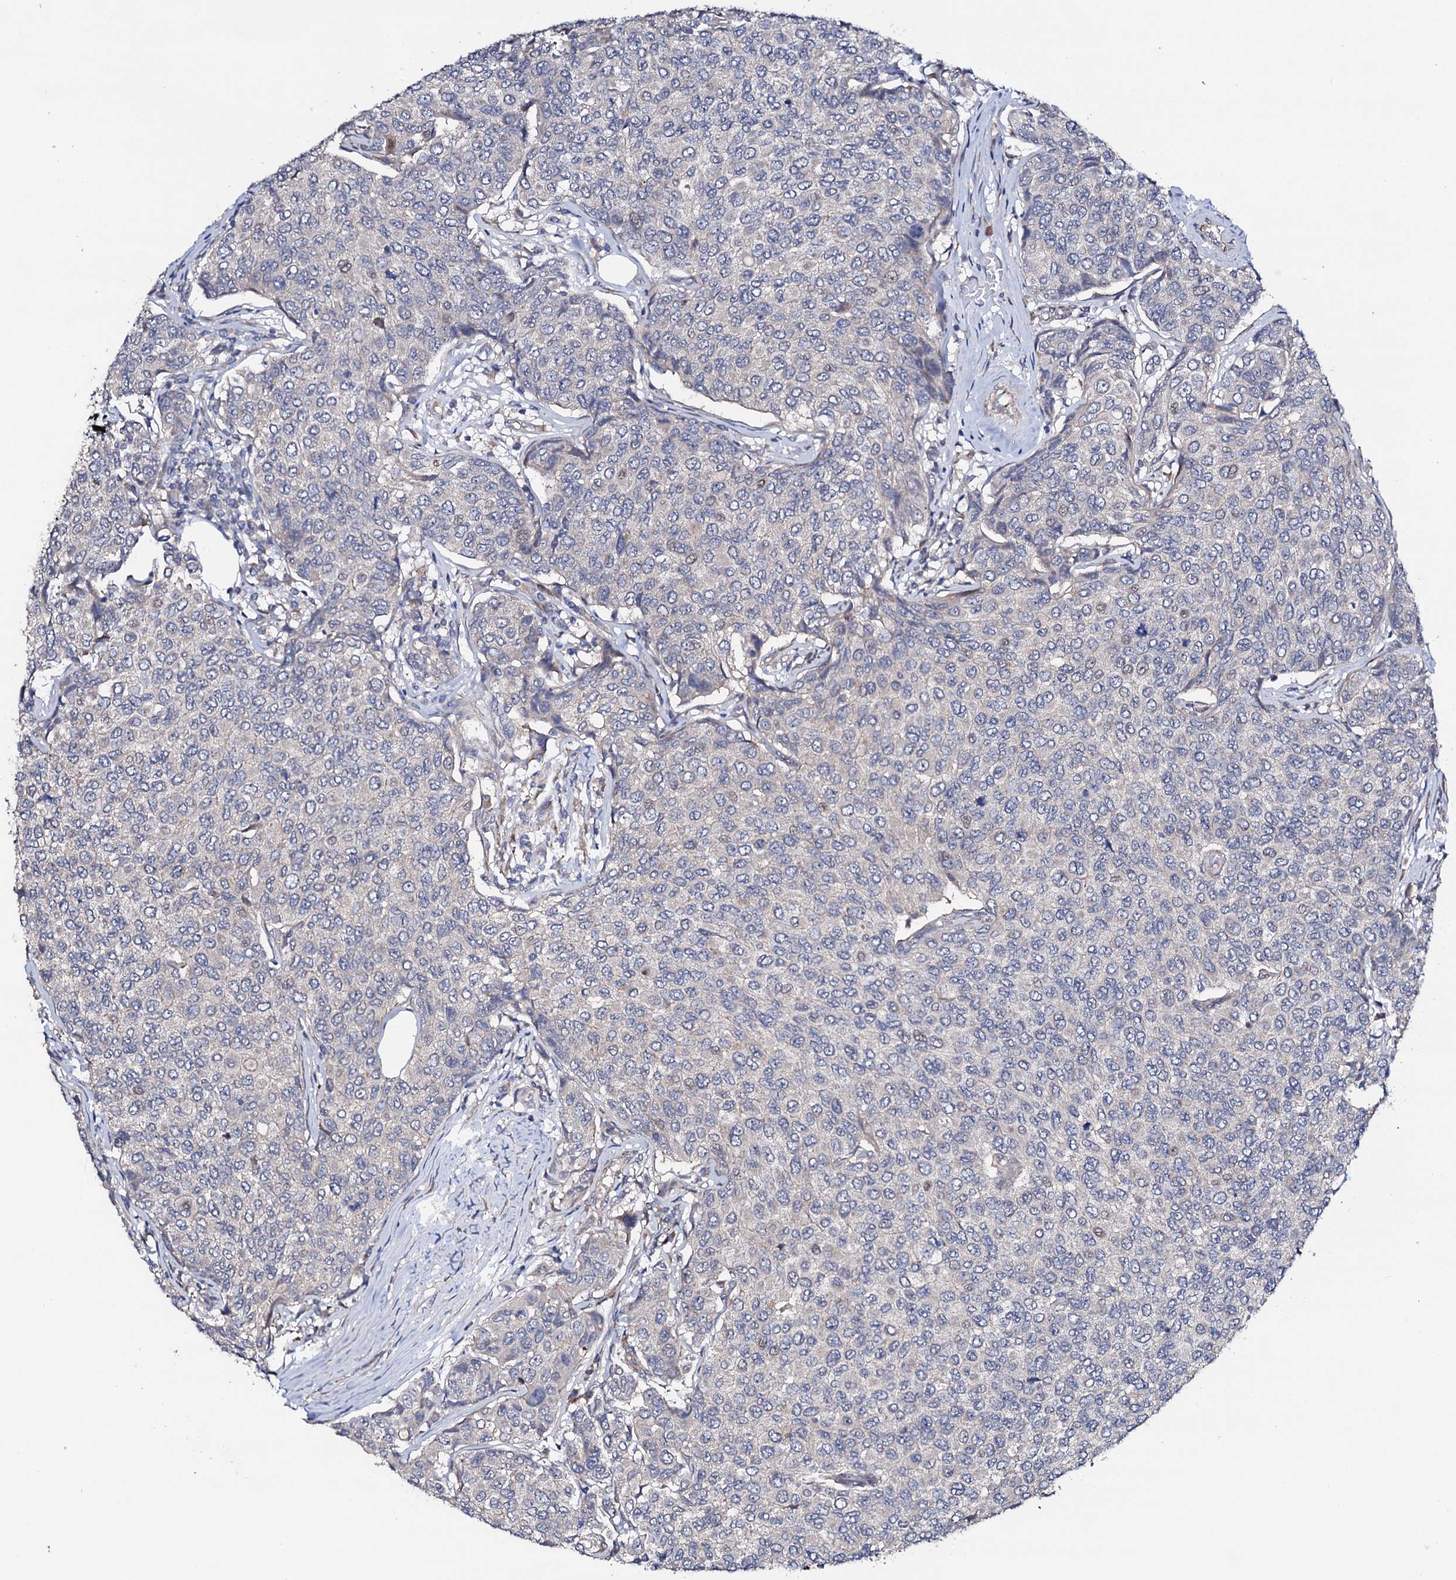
{"staining": {"intensity": "negative", "quantity": "none", "location": "none"}, "tissue": "breast cancer", "cell_type": "Tumor cells", "image_type": "cancer", "snomed": [{"axis": "morphology", "description": "Duct carcinoma"}, {"axis": "topography", "description": "Breast"}], "caption": "Immunohistochemical staining of invasive ductal carcinoma (breast) shows no significant expression in tumor cells.", "gene": "CIAO2A", "patient": {"sex": "female", "age": 55}}